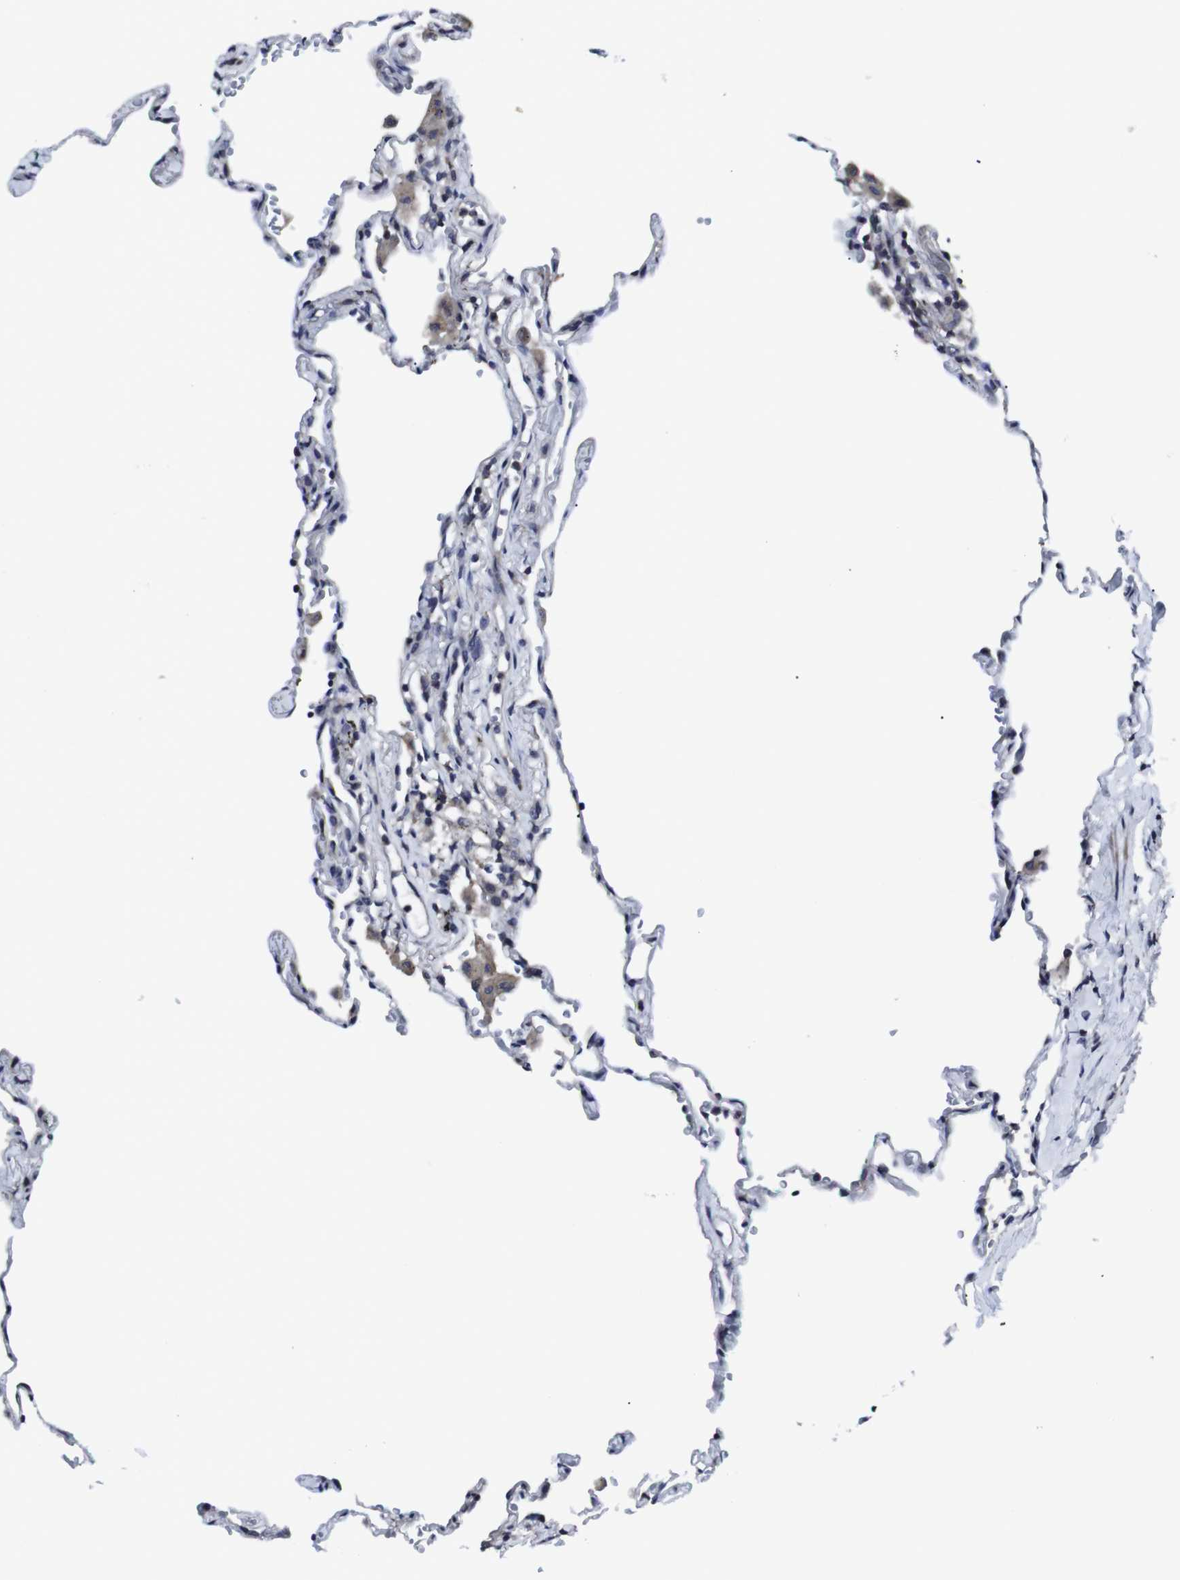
{"staining": {"intensity": "negative", "quantity": "none", "location": "none"}, "tissue": "lung", "cell_type": "Alveolar cells", "image_type": "normal", "snomed": [{"axis": "morphology", "description": "Normal tissue, NOS"}, {"axis": "topography", "description": "Lung"}], "caption": "Human lung stained for a protein using immunohistochemistry (IHC) reveals no positivity in alveolar cells.", "gene": "HPRT1", "patient": {"sex": "male", "age": 59}}